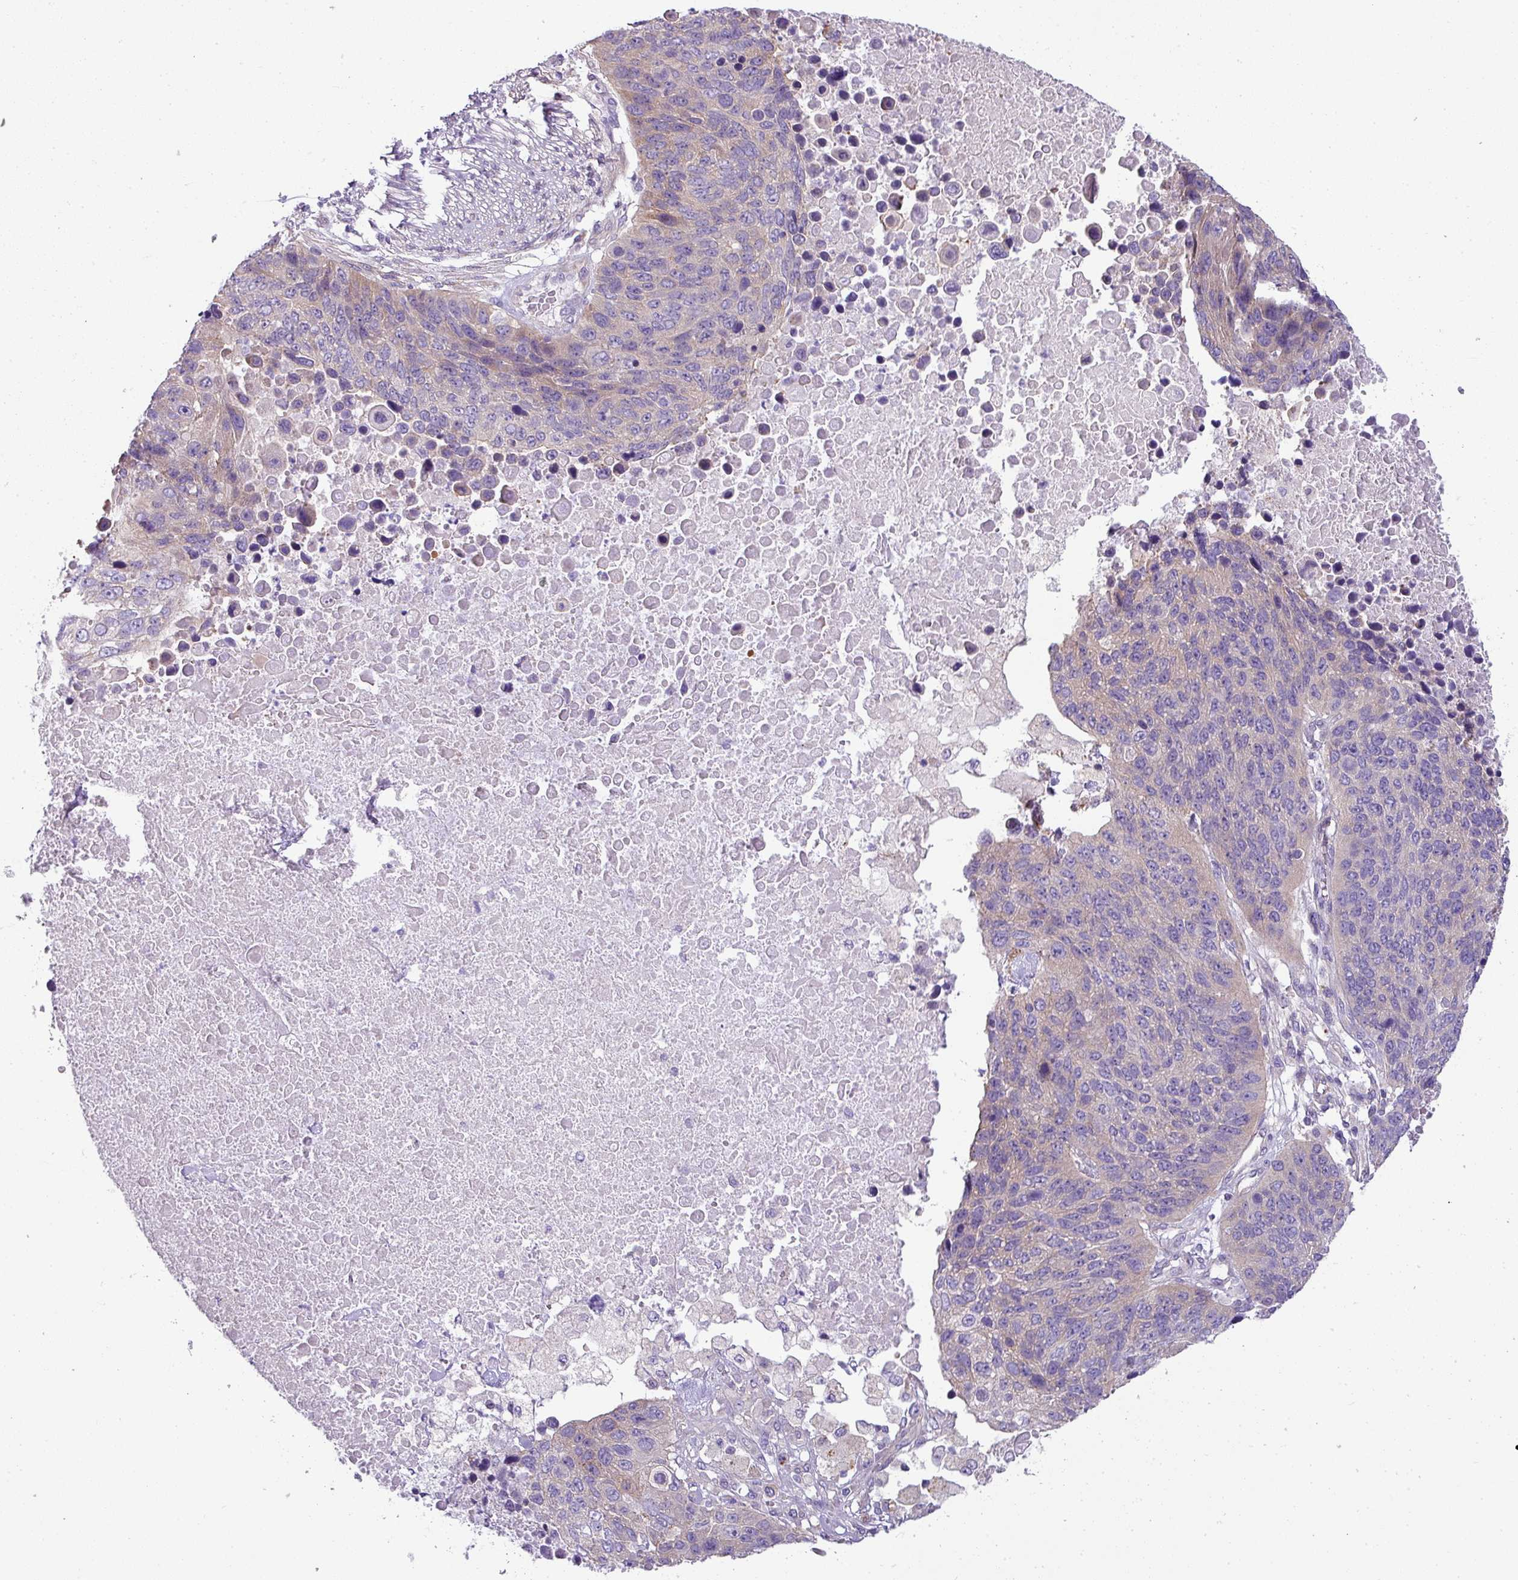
{"staining": {"intensity": "negative", "quantity": "none", "location": "none"}, "tissue": "lung cancer", "cell_type": "Tumor cells", "image_type": "cancer", "snomed": [{"axis": "morphology", "description": "Normal tissue, NOS"}, {"axis": "morphology", "description": "Squamous cell carcinoma, NOS"}, {"axis": "topography", "description": "Lymph node"}, {"axis": "topography", "description": "Lung"}], "caption": "High magnification brightfield microscopy of squamous cell carcinoma (lung) stained with DAB (3,3'-diaminobenzidine) (brown) and counterstained with hematoxylin (blue): tumor cells show no significant staining.", "gene": "PALS2", "patient": {"sex": "male", "age": 66}}